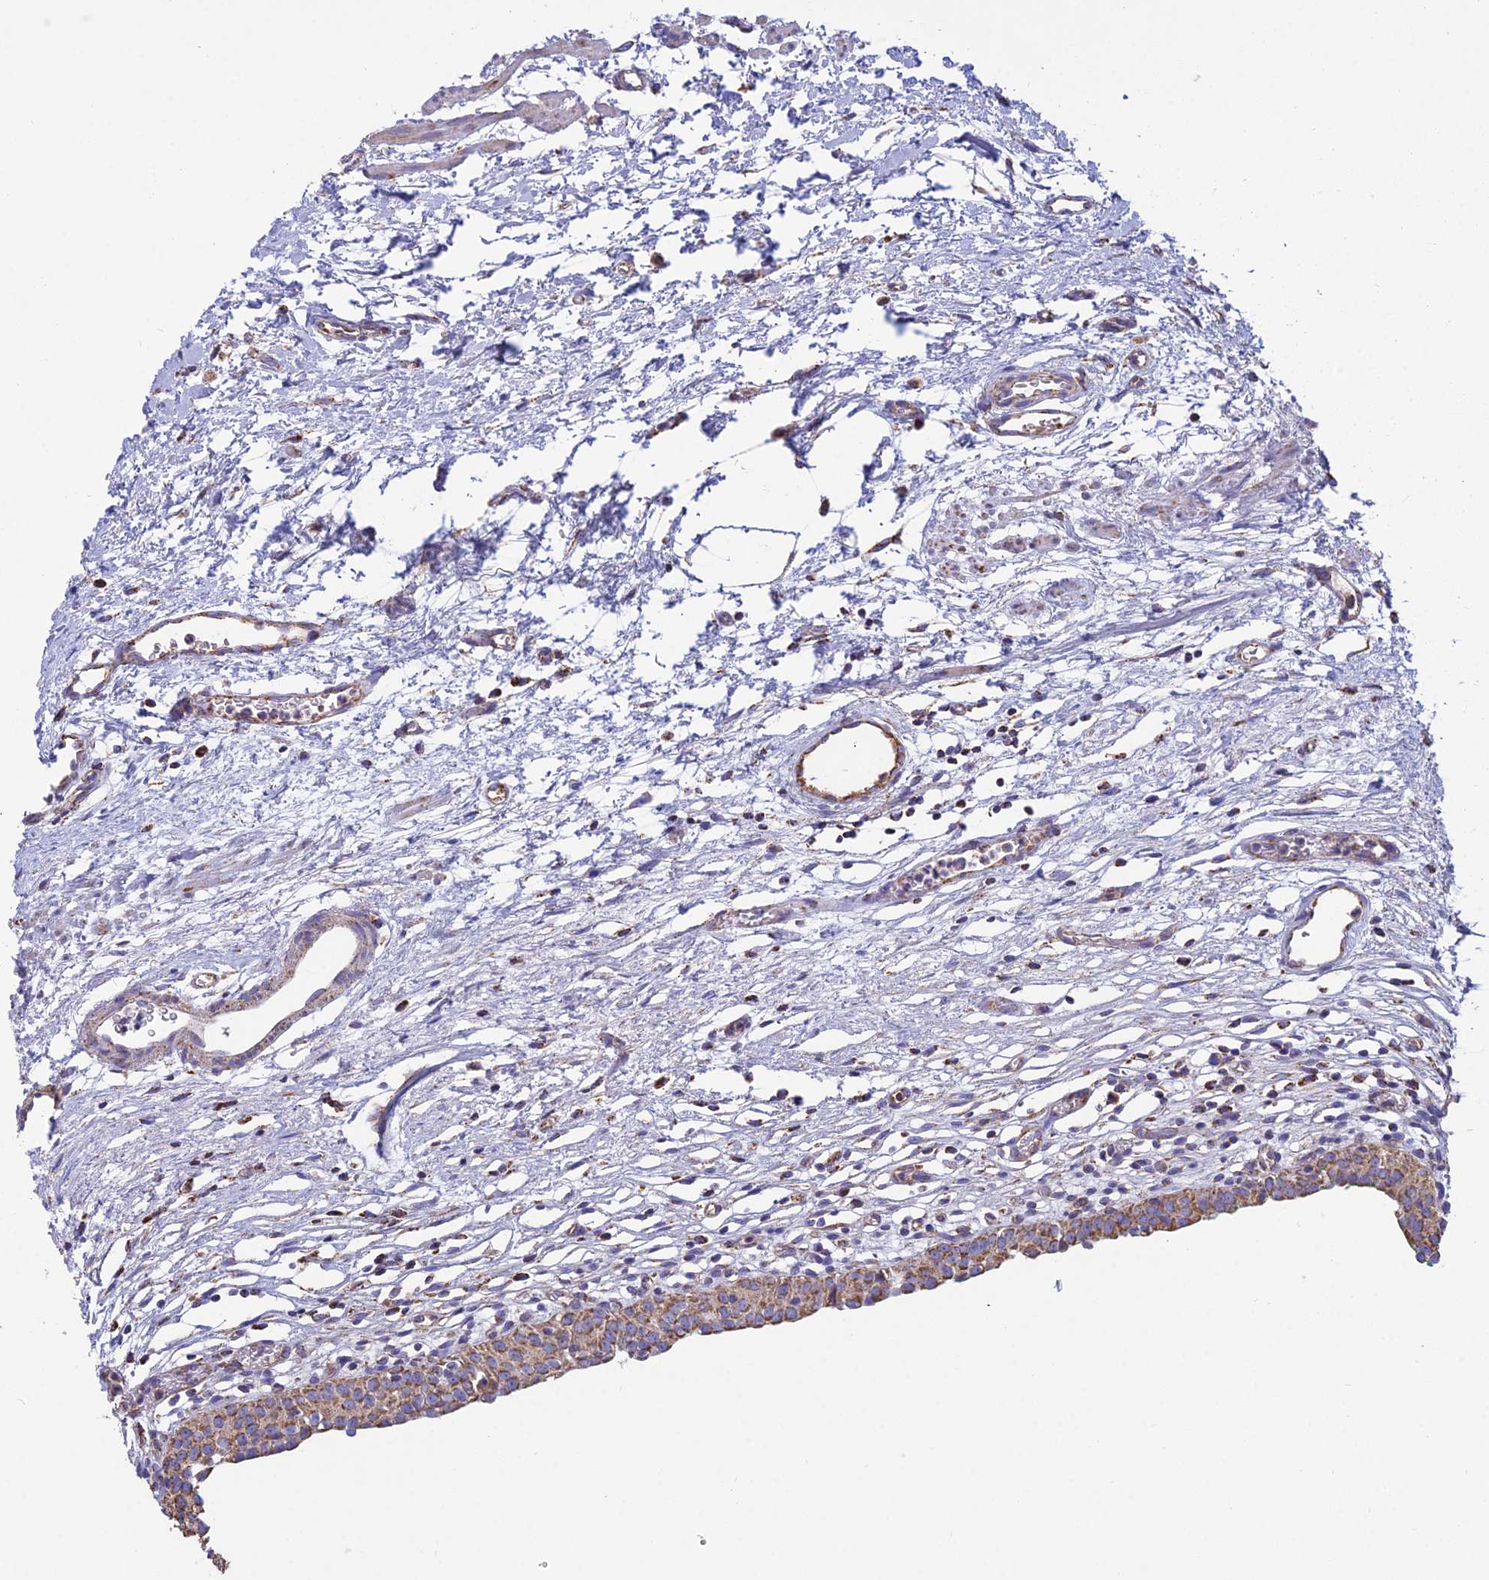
{"staining": {"intensity": "moderate", "quantity": ">75%", "location": "cytoplasmic/membranous"}, "tissue": "urinary bladder", "cell_type": "Urothelial cells", "image_type": "normal", "snomed": [{"axis": "morphology", "description": "Normal tissue, NOS"}, {"axis": "morphology", "description": "Urothelial carcinoma, High grade"}, {"axis": "topography", "description": "Urinary bladder"}], "caption": "Immunohistochemistry staining of normal urinary bladder, which reveals medium levels of moderate cytoplasmic/membranous positivity in approximately >75% of urothelial cells indicating moderate cytoplasmic/membranous protein staining. The staining was performed using DAB (3,3'-diaminobenzidine) (brown) for protein detection and nuclei were counterstained in hematoxylin (blue).", "gene": "OR2W3", "patient": {"sex": "female", "age": 60}}